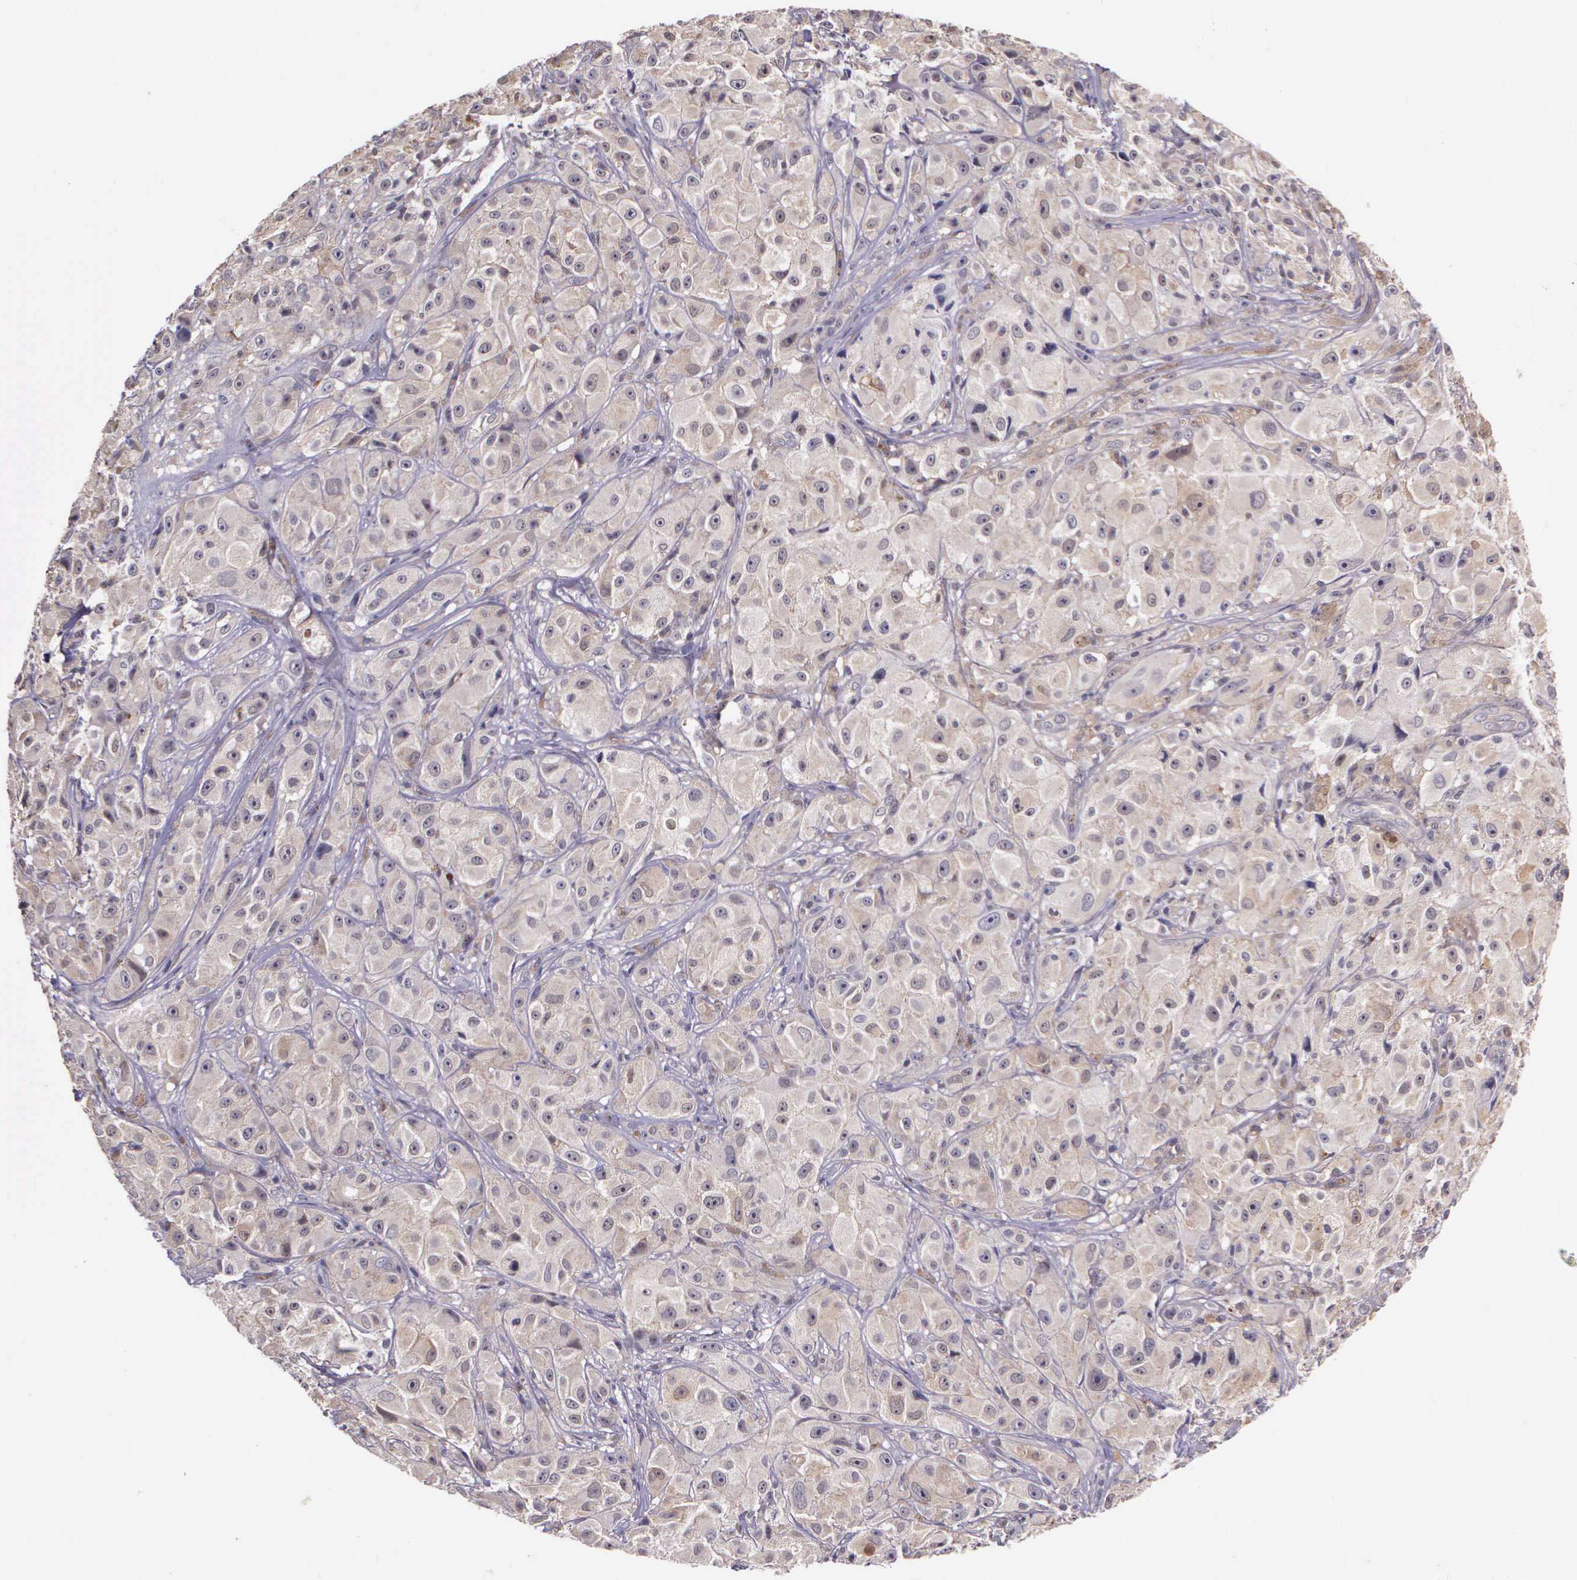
{"staining": {"intensity": "negative", "quantity": "none", "location": "none"}, "tissue": "melanoma", "cell_type": "Tumor cells", "image_type": "cancer", "snomed": [{"axis": "morphology", "description": "Malignant melanoma, NOS"}, {"axis": "topography", "description": "Skin"}], "caption": "A histopathology image of human melanoma is negative for staining in tumor cells. The staining was performed using DAB (3,3'-diaminobenzidine) to visualize the protein expression in brown, while the nuclei were stained in blue with hematoxylin (Magnification: 20x).", "gene": "IGBP1", "patient": {"sex": "male", "age": 56}}